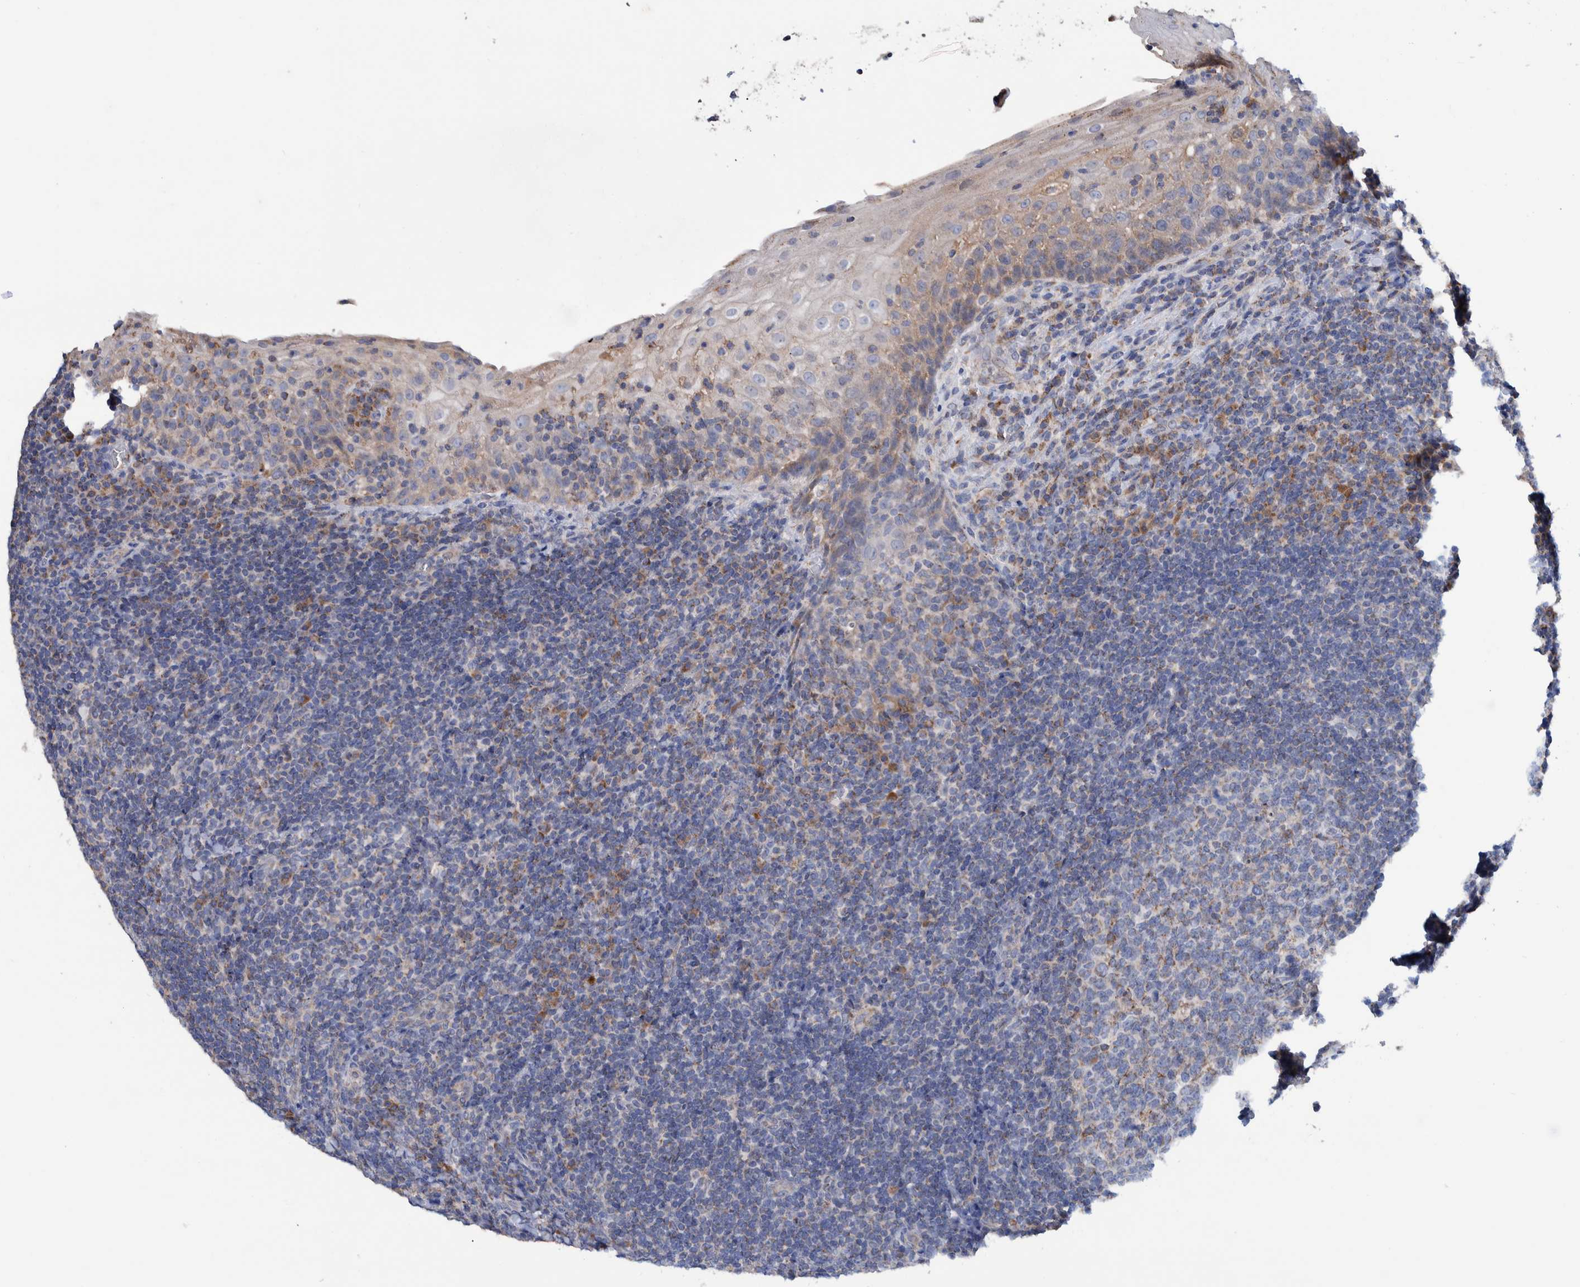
{"staining": {"intensity": "moderate", "quantity": ">75%", "location": "cytoplasmic/membranous"}, "tissue": "tonsil", "cell_type": "Germinal center cells", "image_type": "normal", "snomed": [{"axis": "morphology", "description": "Normal tissue, NOS"}, {"axis": "topography", "description": "Tonsil"}], "caption": "Protein staining of unremarkable tonsil shows moderate cytoplasmic/membranous expression in approximately >75% of germinal center cells. The staining was performed using DAB to visualize the protein expression in brown, while the nuclei were stained in blue with hematoxylin (Magnification: 20x).", "gene": "DECR1", "patient": {"sex": "male", "age": 37}}